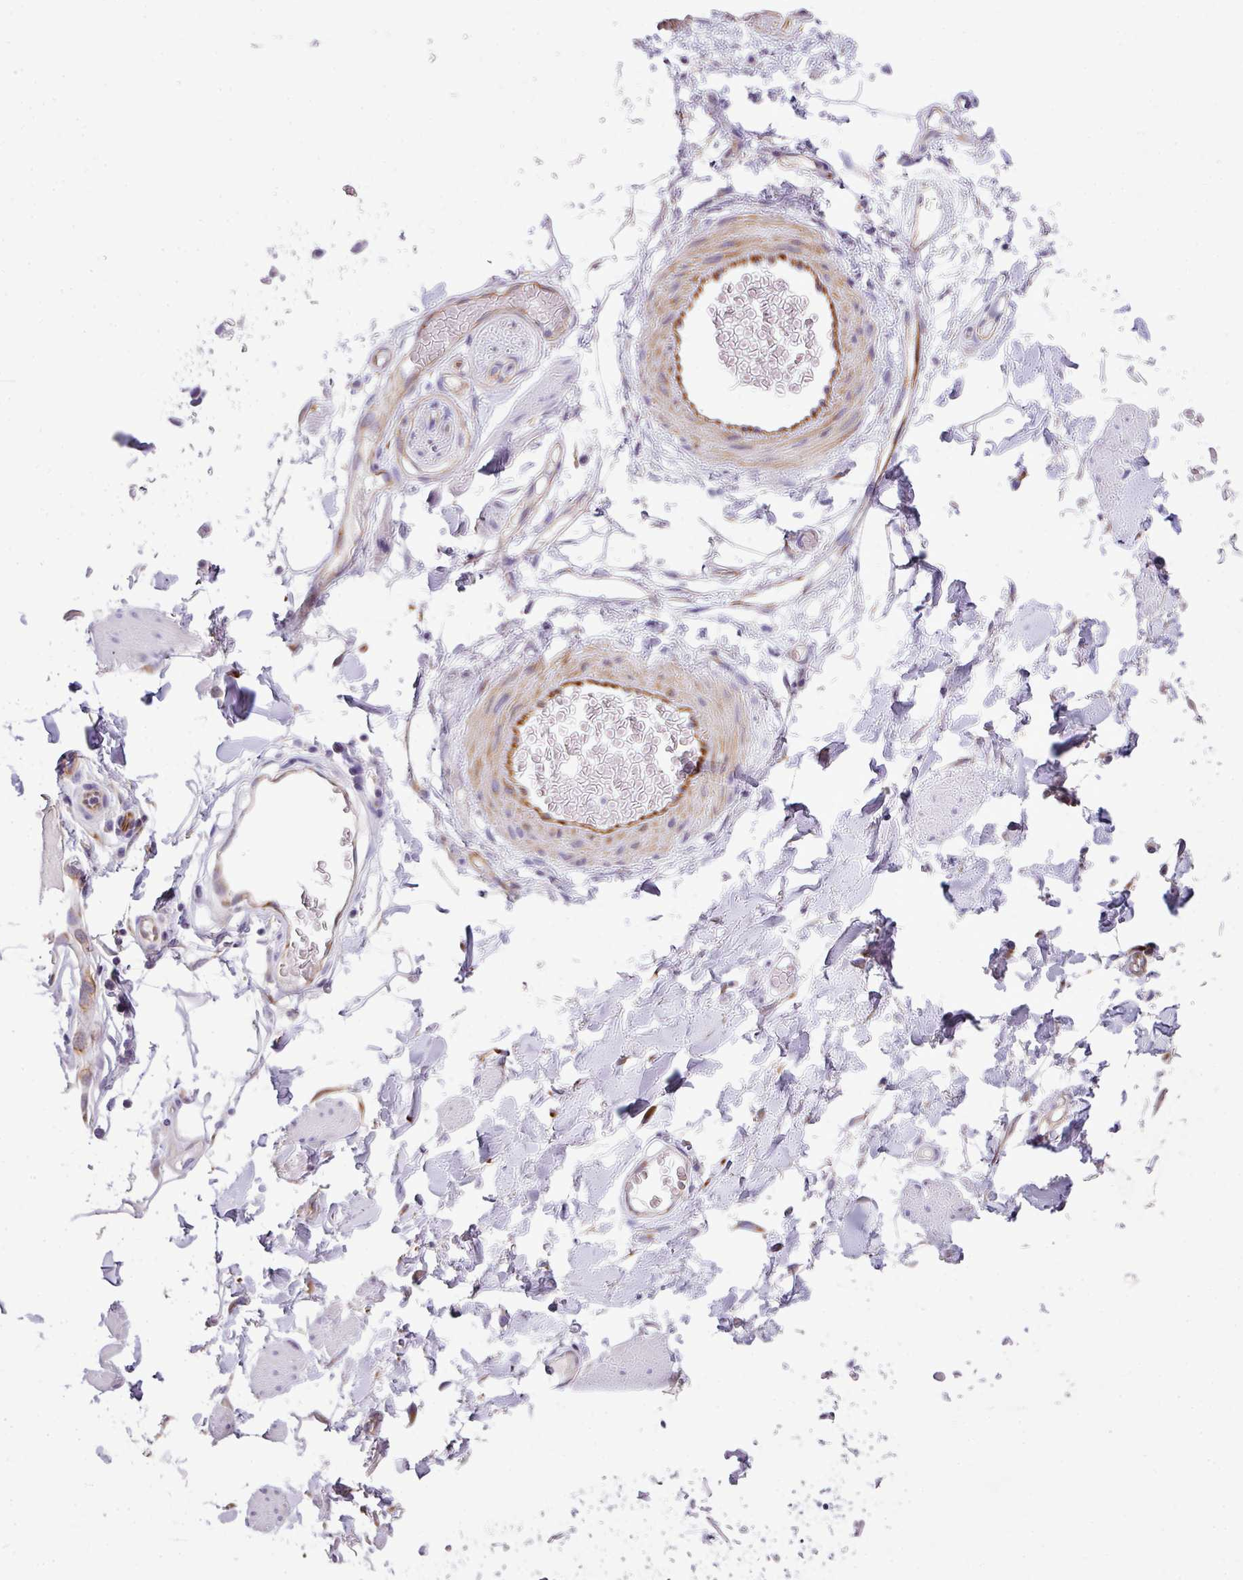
{"staining": {"intensity": "negative", "quantity": "none", "location": "none"}, "tissue": "adipose tissue", "cell_type": "Adipocytes", "image_type": "normal", "snomed": [{"axis": "morphology", "description": "Normal tissue, NOS"}, {"axis": "topography", "description": "Vulva"}, {"axis": "topography", "description": "Peripheral nerve tissue"}], "caption": "Normal adipose tissue was stained to show a protein in brown. There is no significant staining in adipocytes. (DAB (3,3'-diaminobenzidine) IHC with hematoxylin counter stain).", "gene": "ENSG00000273748", "patient": {"sex": "female", "age": 68}}